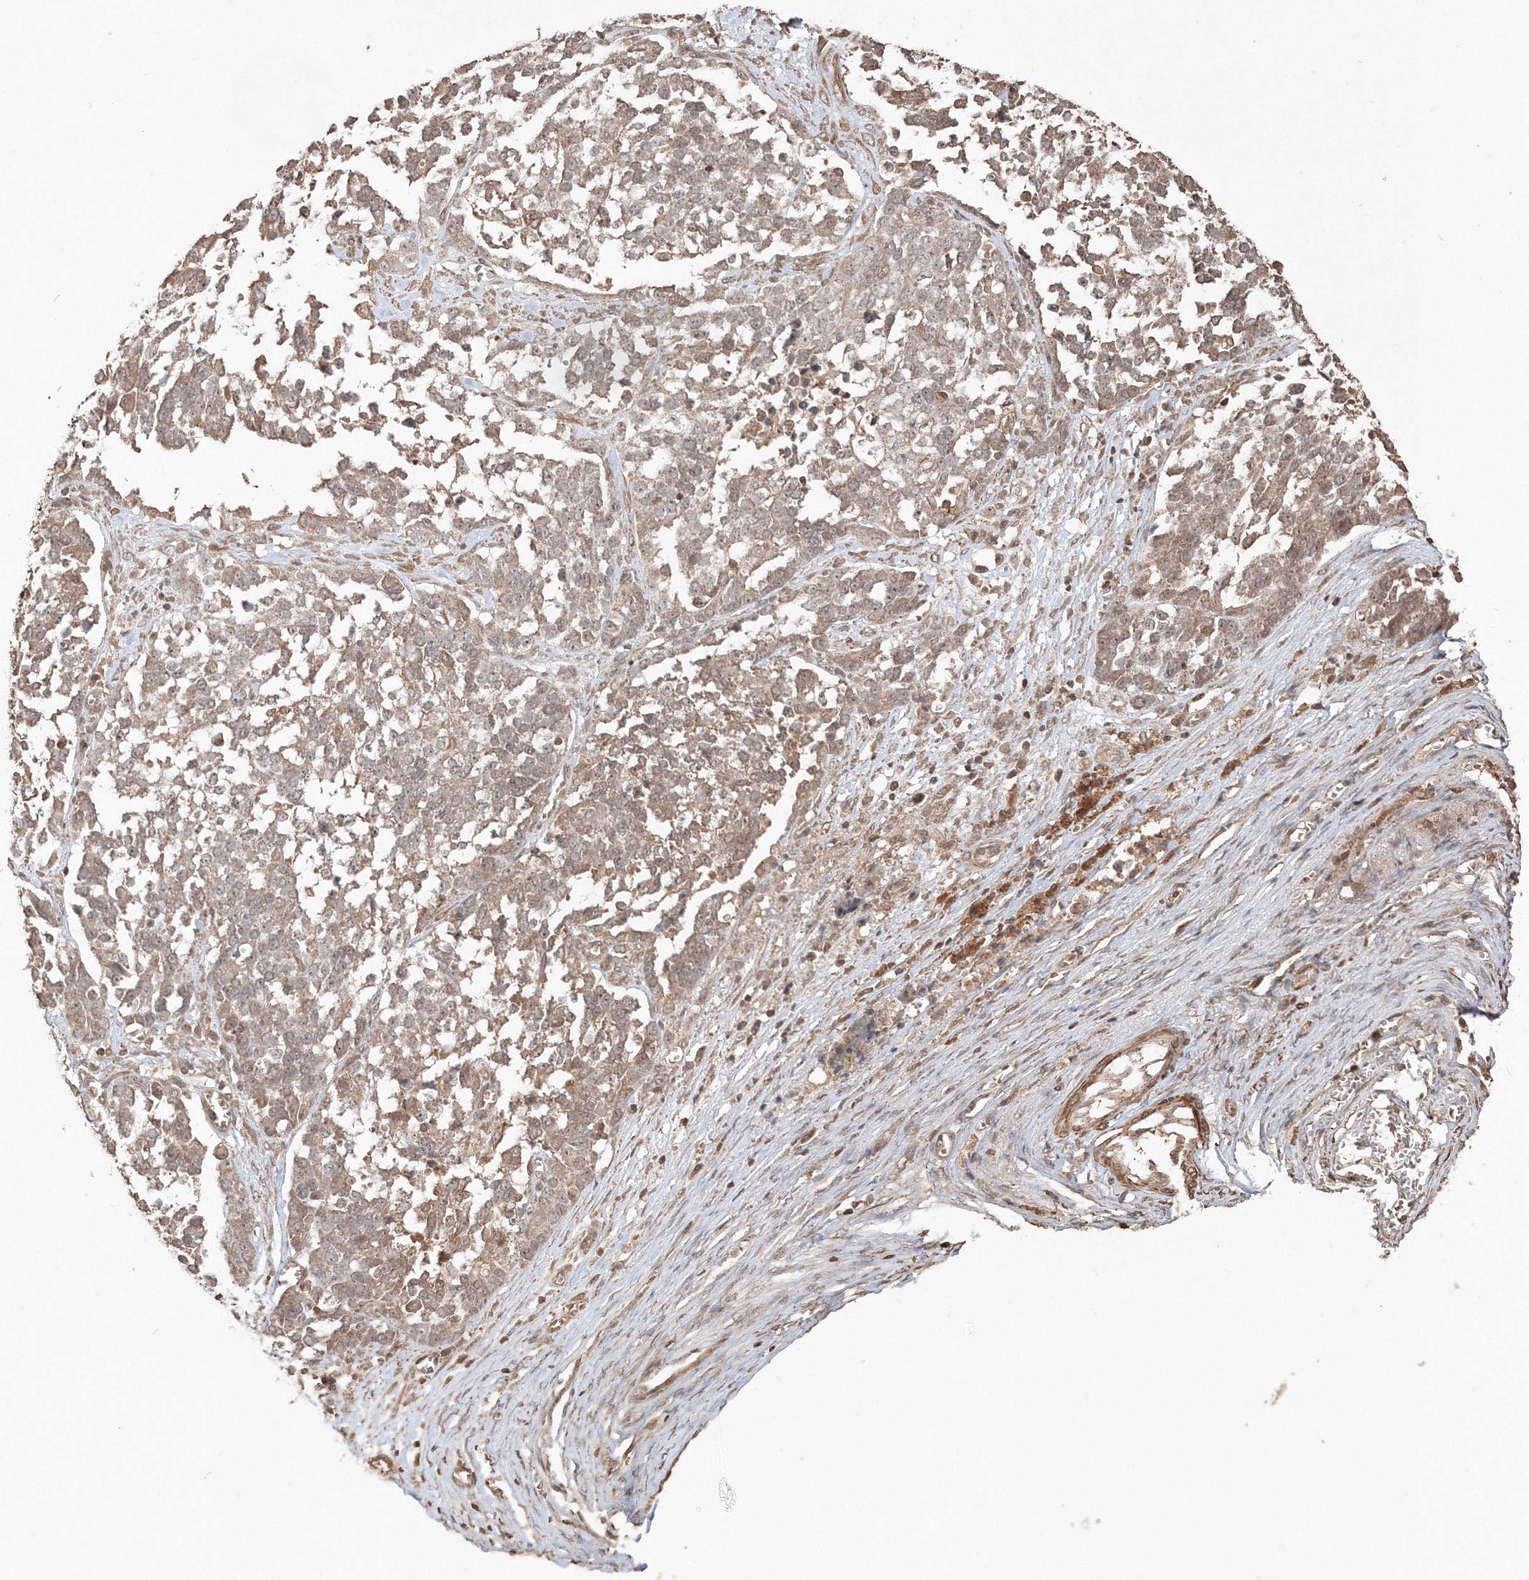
{"staining": {"intensity": "weak", "quantity": "25%-75%", "location": "cytoplasmic/membranous"}, "tissue": "ovarian cancer", "cell_type": "Tumor cells", "image_type": "cancer", "snomed": [{"axis": "morphology", "description": "Cystadenocarcinoma, serous, NOS"}, {"axis": "topography", "description": "Ovary"}], "caption": "Human serous cystadenocarcinoma (ovarian) stained with a brown dye exhibits weak cytoplasmic/membranous positive positivity in approximately 25%-75% of tumor cells.", "gene": "CCDC122", "patient": {"sex": "female", "age": 44}}